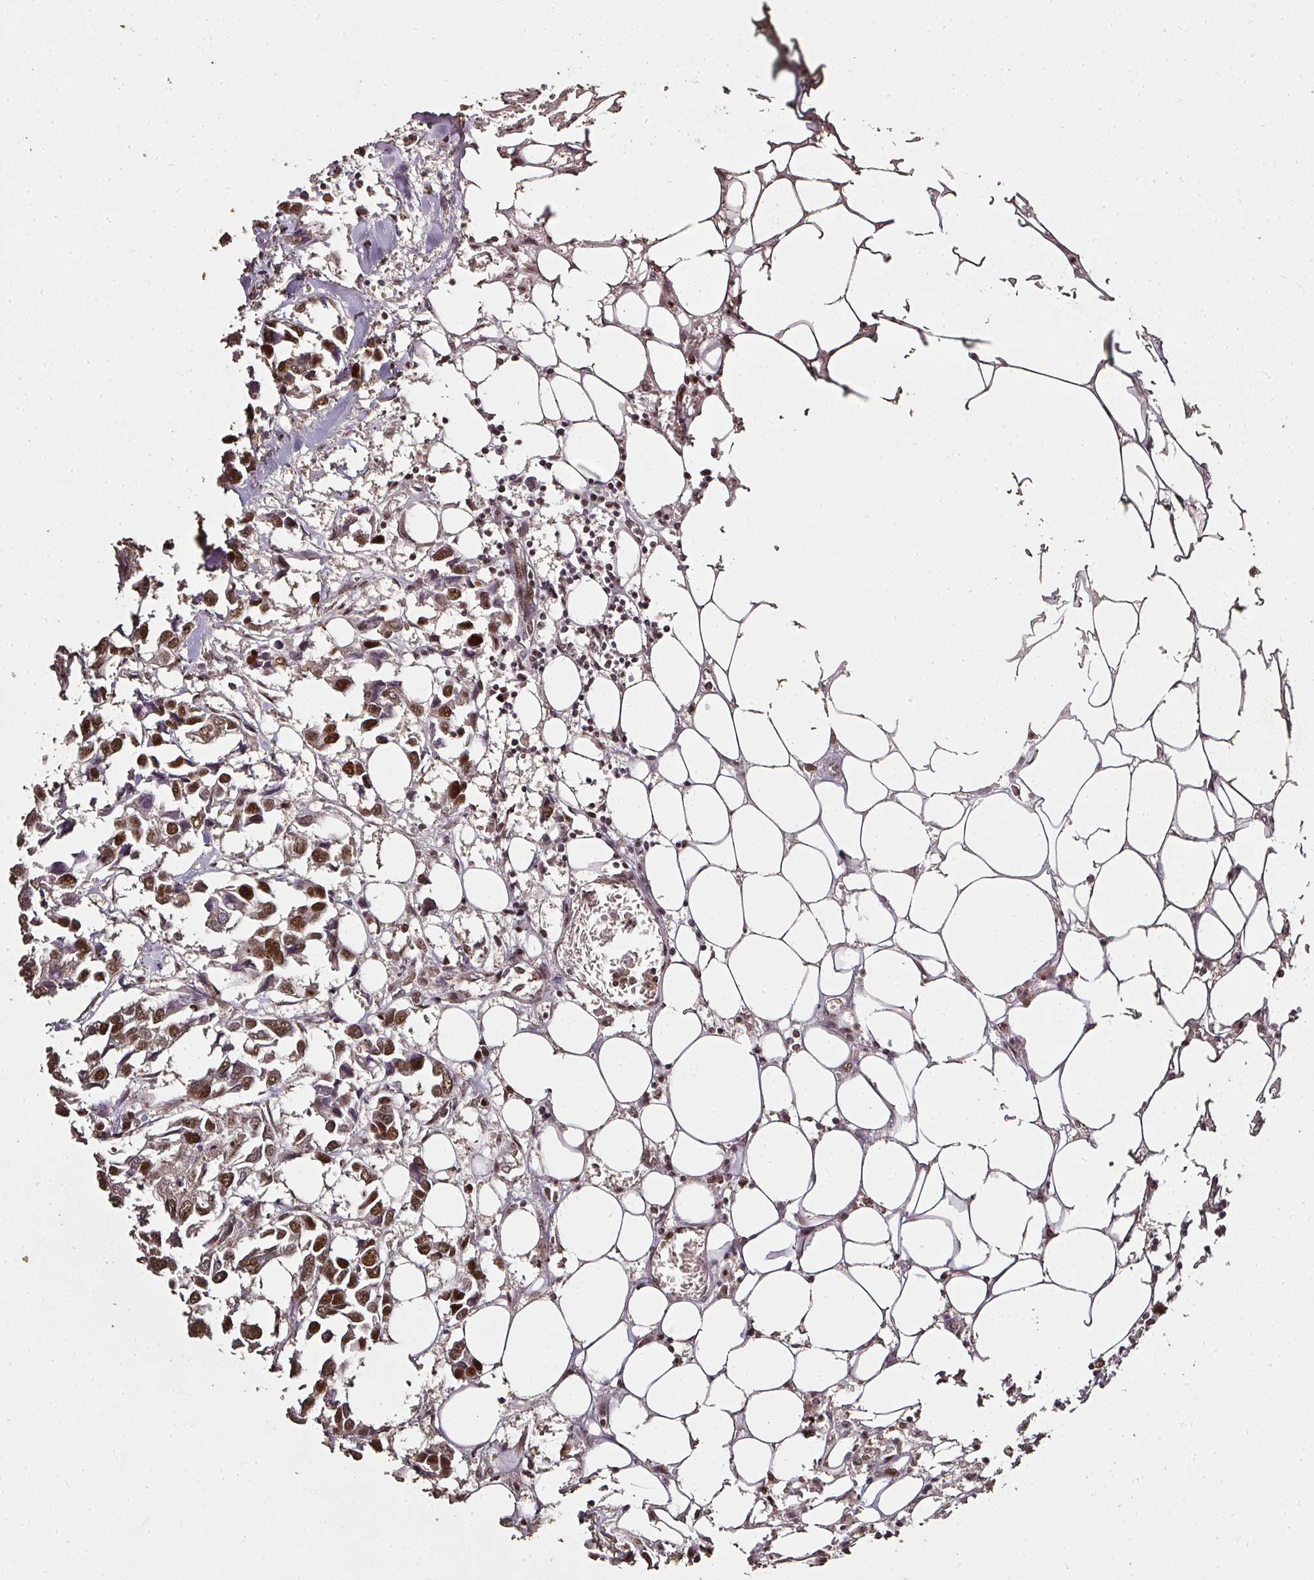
{"staining": {"intensity": "moderate", "quantity": ">75%", "location": "nuclear"}, "tissue": "breast cancer", "cell_type": "Tumor cells", "image_type": "cancer", "snomed": [{"axis": "morphology", "description": "Duct carcinoma"}, {"axis": "topography", "description": "Breast"}], "caption": "Moderate nuclear protein staining is identified in approximately >75% of tumor cells in breast cancer.", "gene": "GPRIN2", "patient": {"sex": "female", "age": 83}}